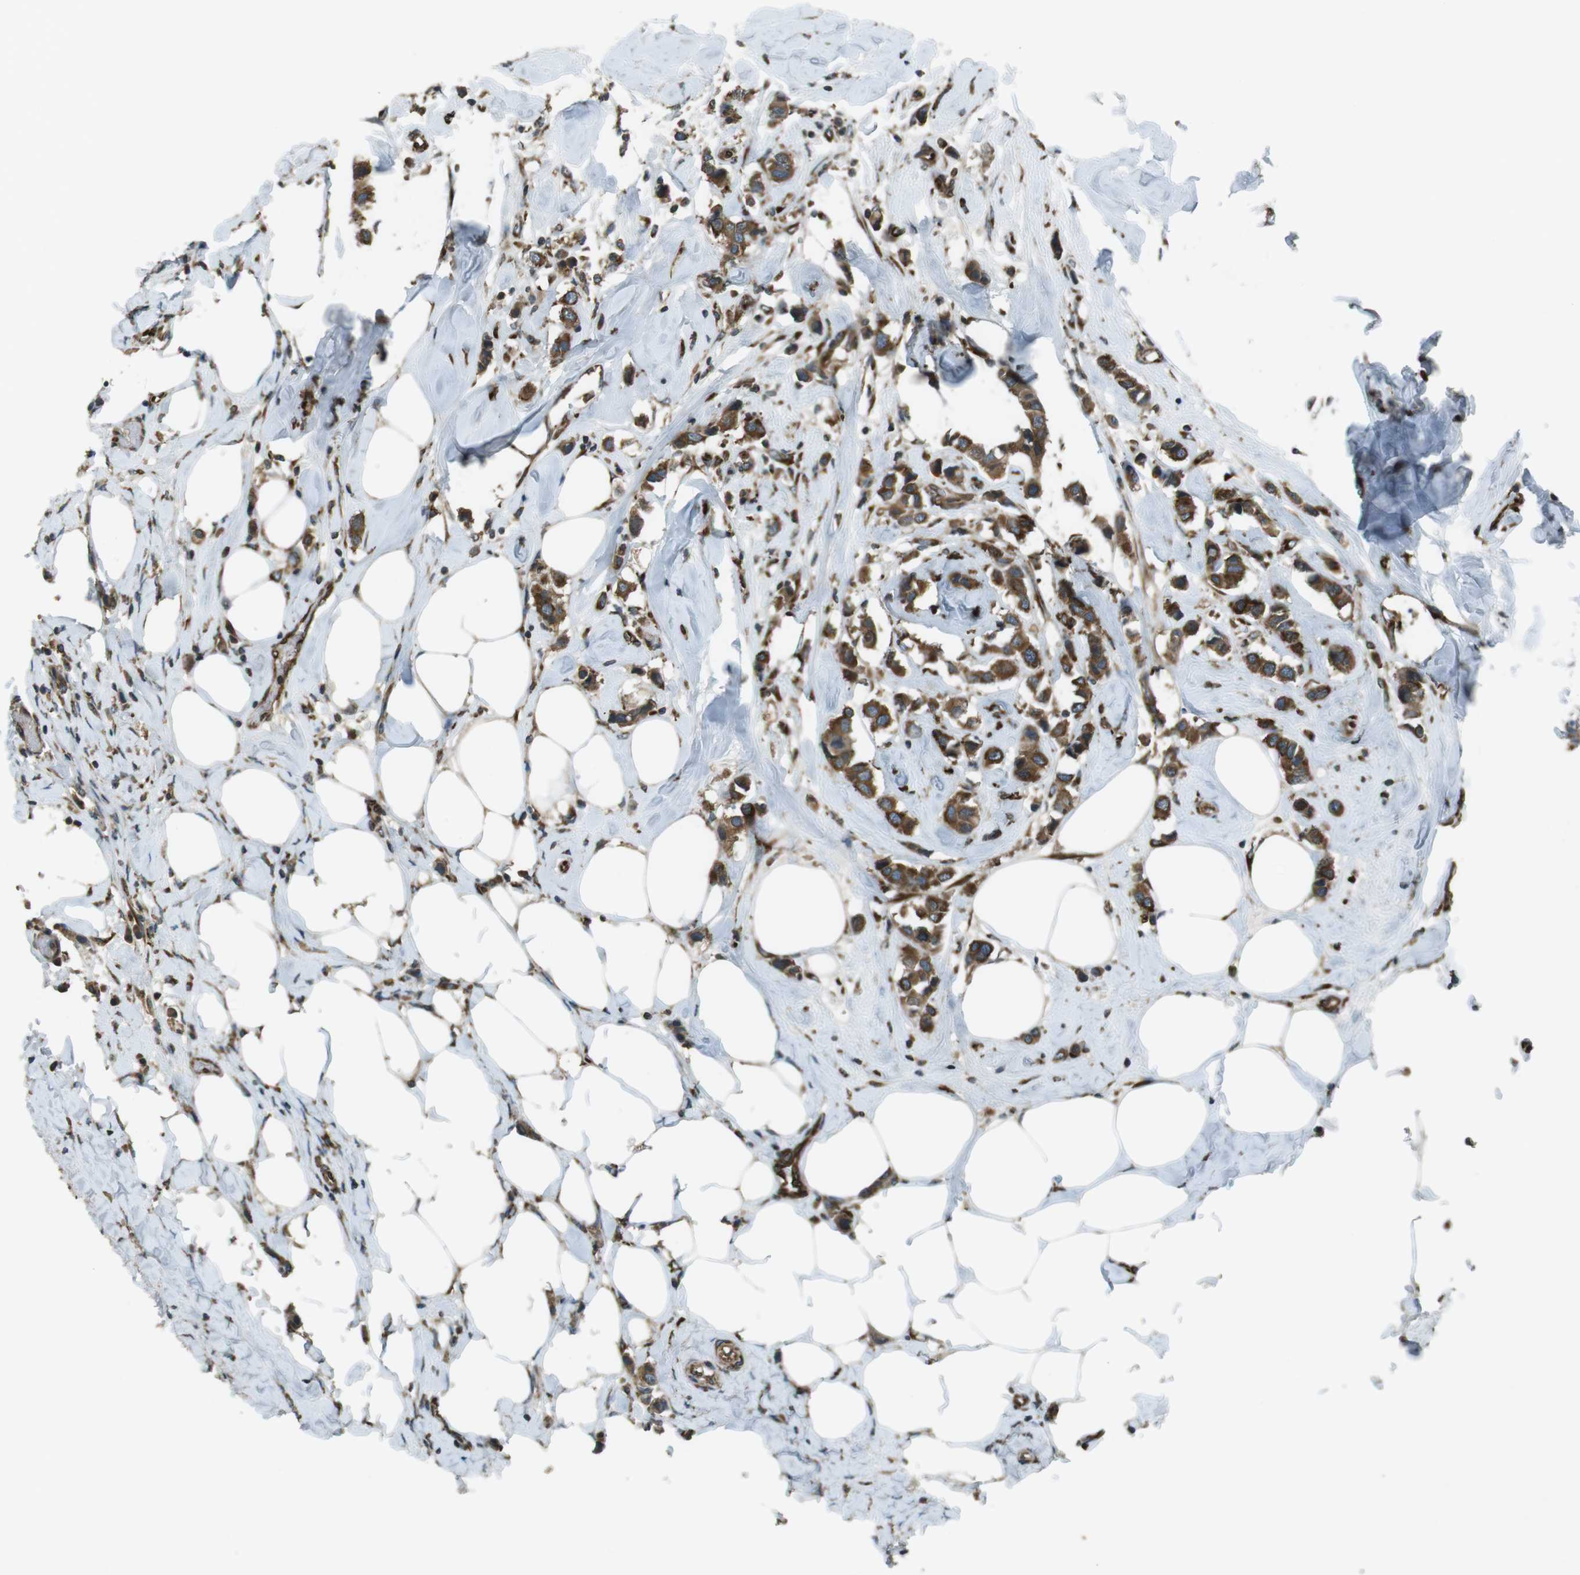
{"staining": {"intensity": "moderate", "quantity": ">75%", "location": "cytoplasmic/membranous"}, "tissue": "breast cancer", "cell_type": "Tumor cells", "image_type": "cancer", "snomed": [{"axis": "morphology", "description": "Normal tissue, NOS"}, {"axis": "morphology", "description": "Duct carcinoma"}, {"axis": "topography", "description": "Breast"}], "caption": "The image shows a brown stain indicating the presence of a protein in the cytoplasmic/membranous of tumor cells in breast cancer (intraductal carcinoma).", "gene": "KTN1", "patient": {"sex": "female", "age": 50}}